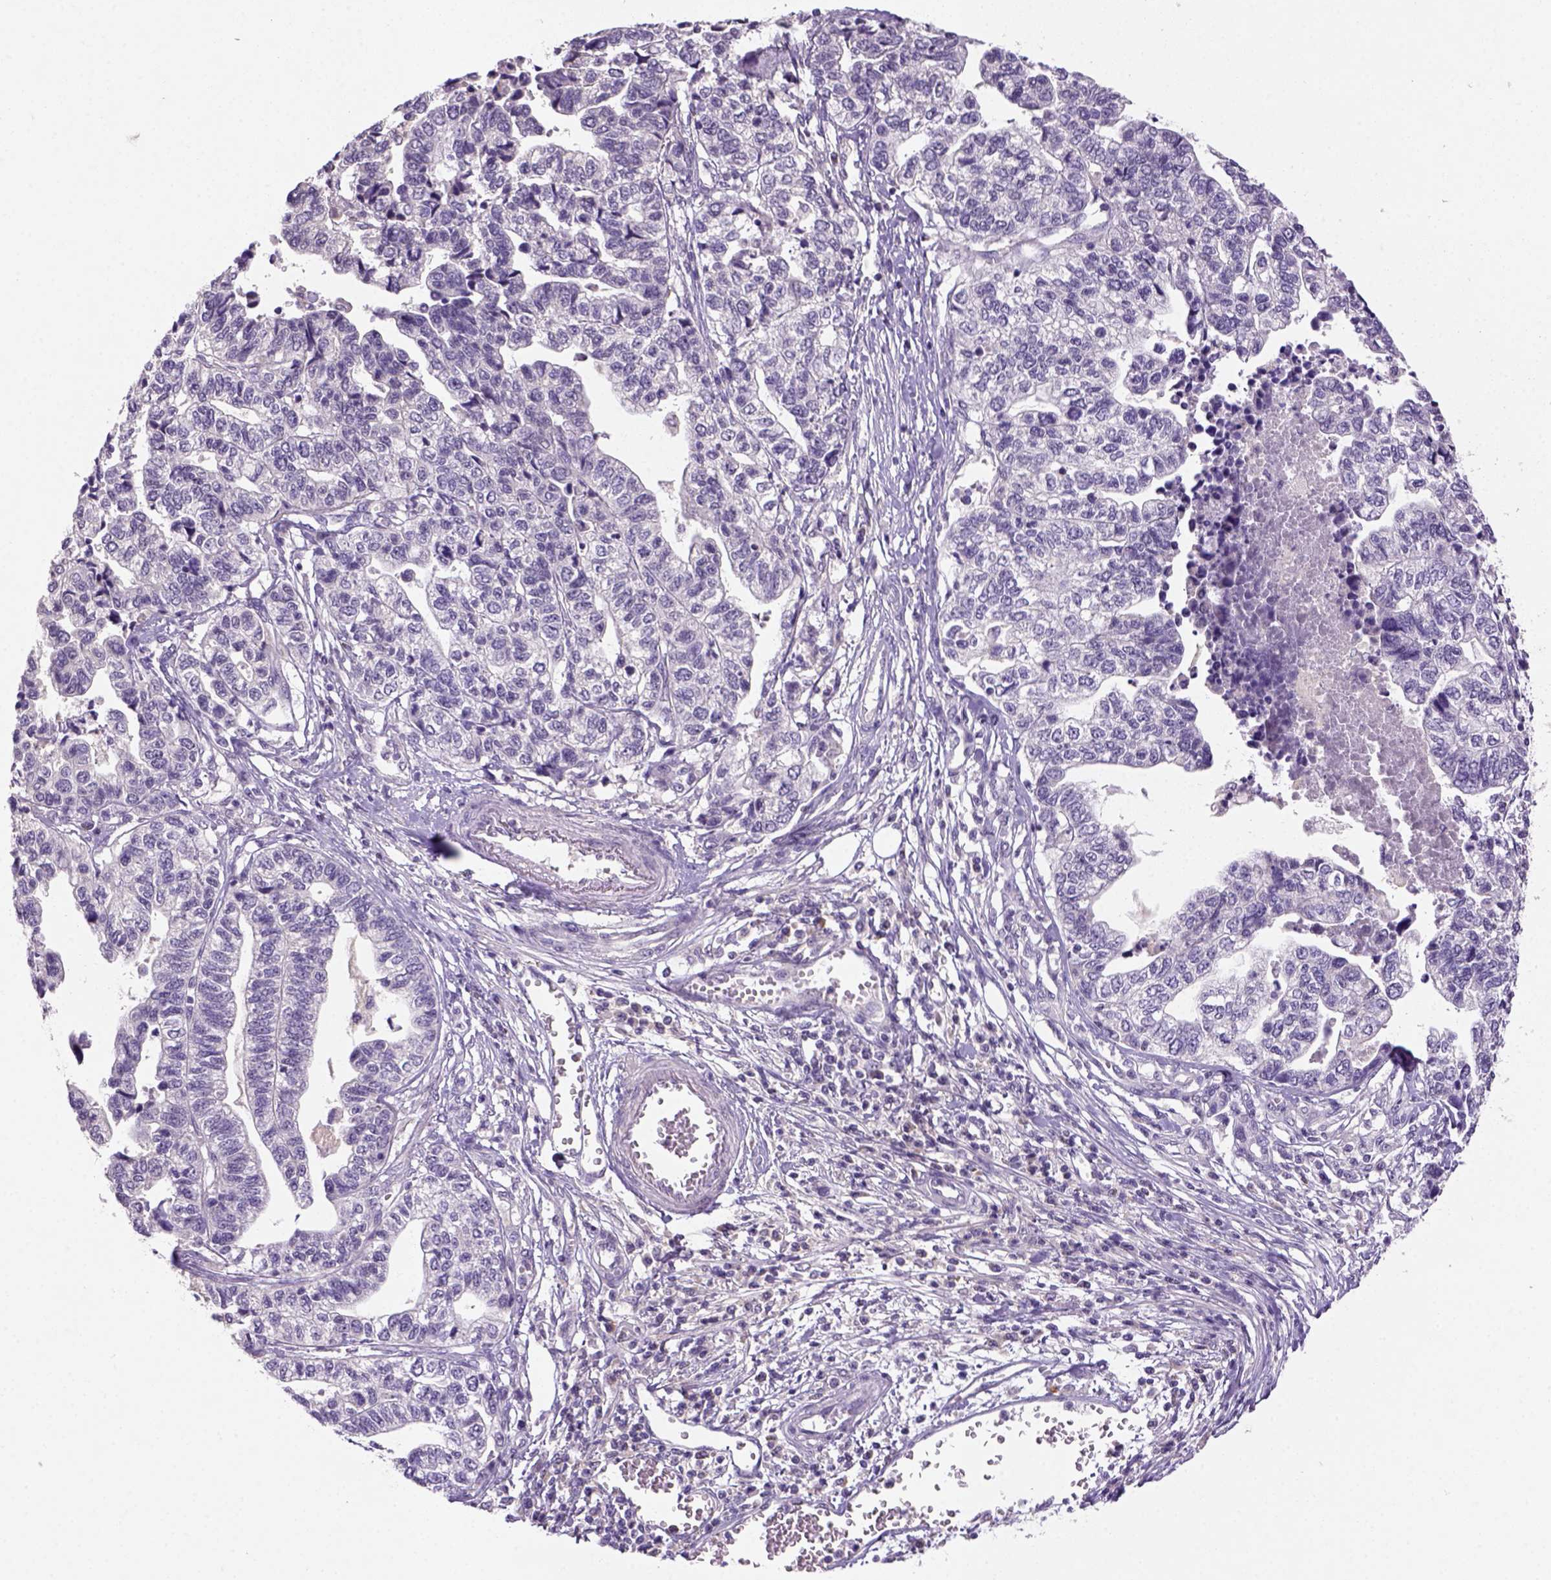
{"staining": {"intensity": "negative", "quantity": "none", "location": "none"}, "tissue": "stomach cancer", "cell_type": "Tumor cells", "image_type": "cancer", "snomed": [{"axis": "morphology", "description": "Adenocarcinoma, NOS"}, {"axis": "topography", "description": "Stomach, upper"}], "caption": "Stomach cancer stained for a protein using IHC shows no positivity tumor cells.", "gene": "NLGN2", "patient": {"sex": "female", "age": 67}}